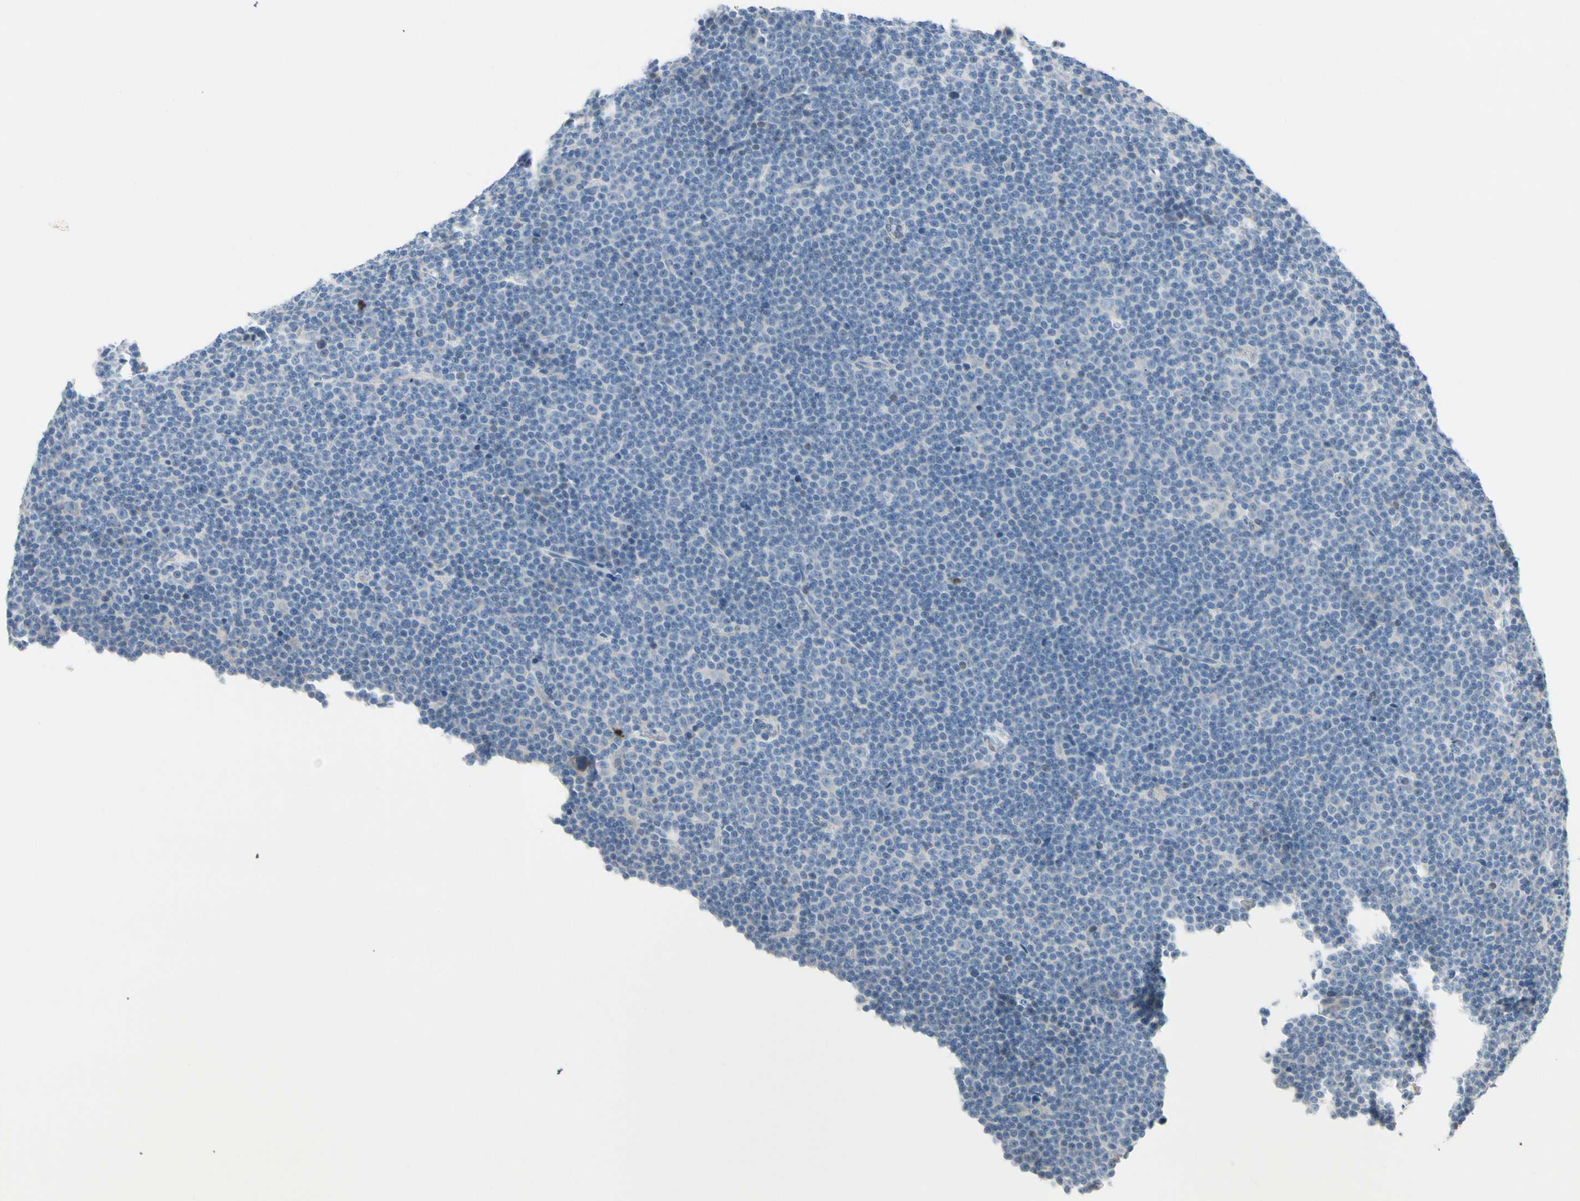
{"staining": {"intensity": "negative", "quantity": "none", "location": "none"}, "tissue": "lymphoma", "cell_type": "Tumor cells", "image_type": "cancer", "snomed": [{"axis": "morphology", "description": "Malignant lymphoma, non-Hodgkin's type, Low grade"}, {"axis": "topography", "description": "Lymph node"}], "caption": "This is an immunohistochemistry histopathology image of low-grade malignant lymphoma, non-Hodgkin's type. There is no expression in tumor cells.", "gene": "ZNF132", "patient": {"sex": "female", "age": 67}}